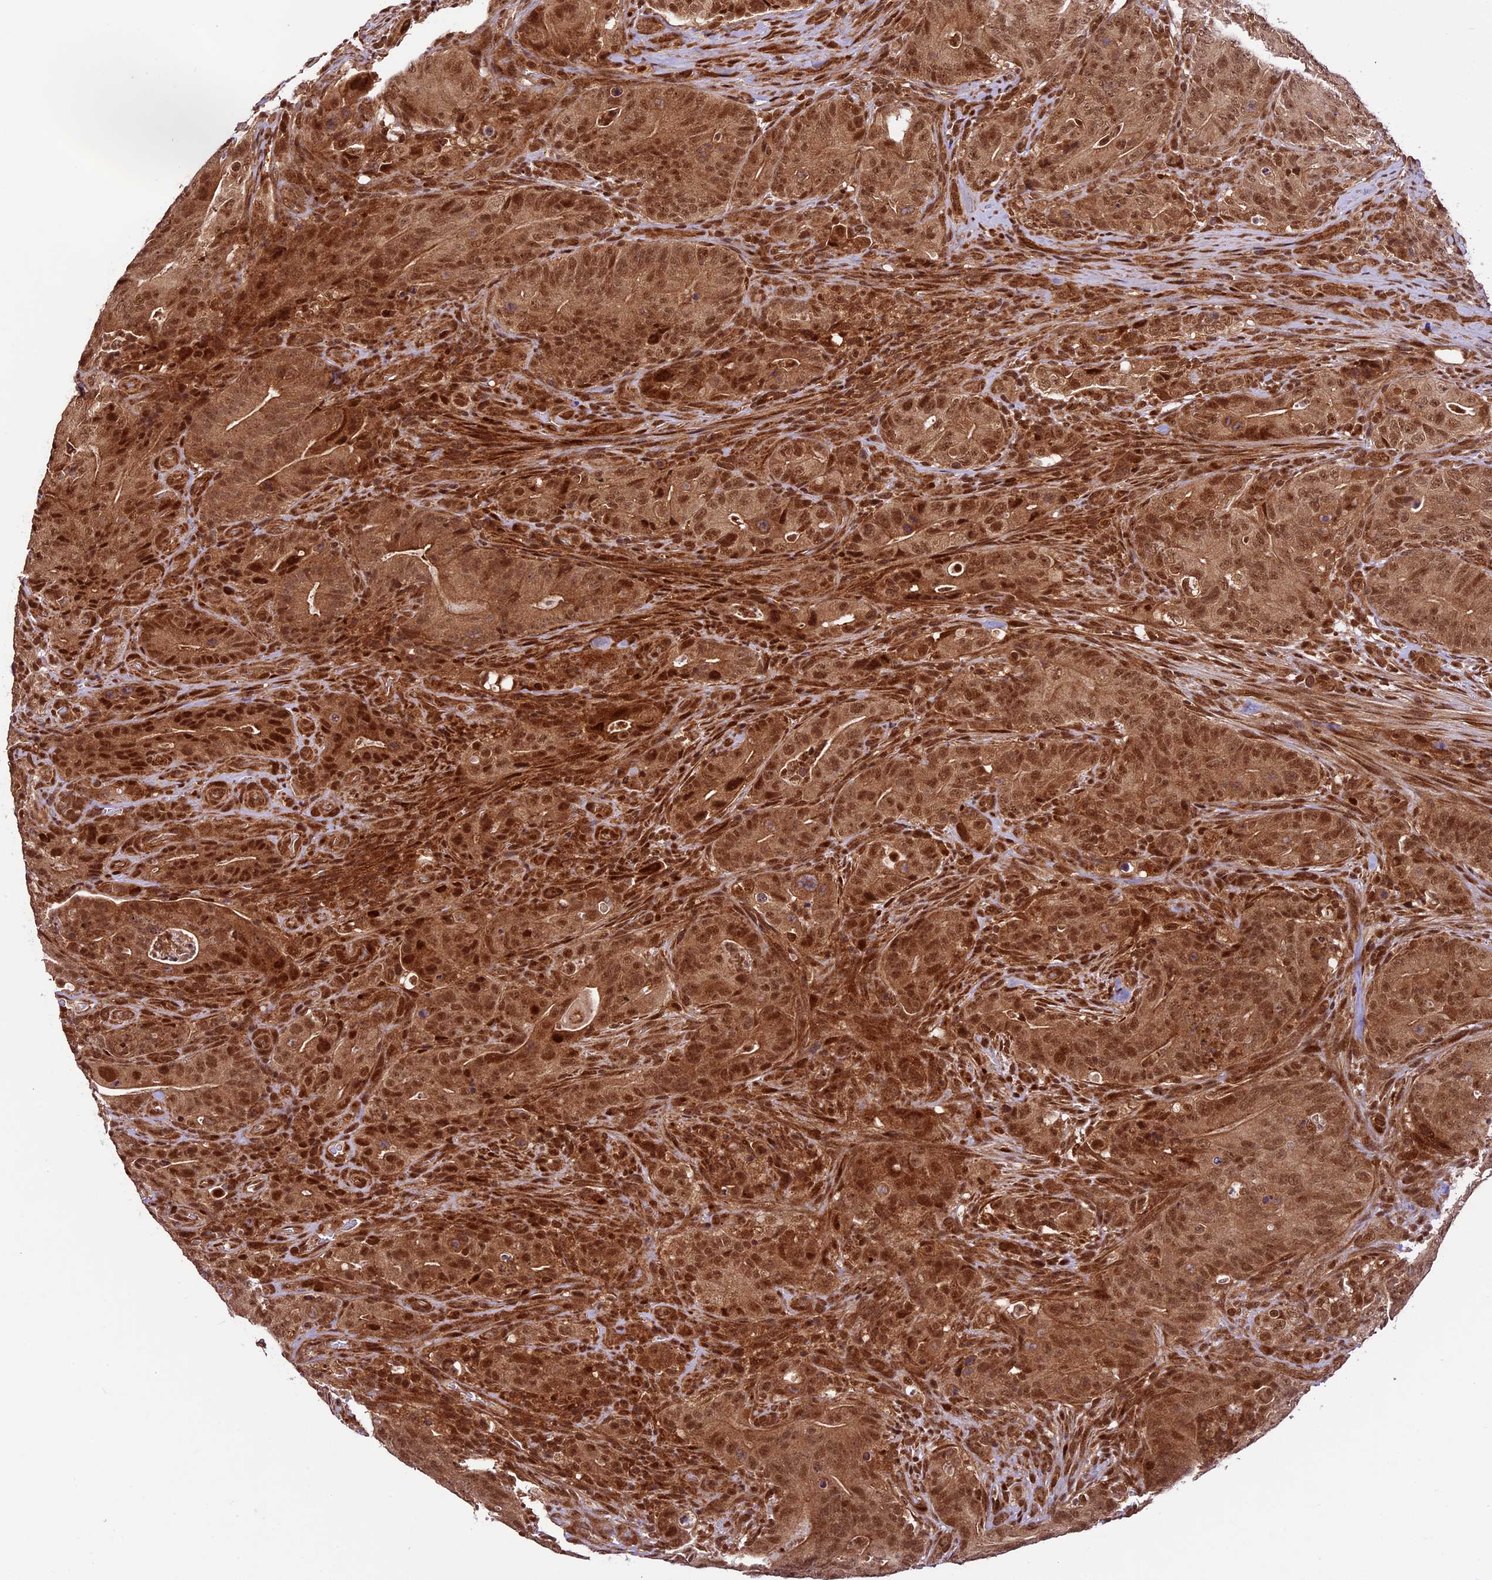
{"staining": {"intensity": "moderate", "quantity": ">75%", "location": "cytoplasmic/membranous,nuclear"}, "tissue": "colorectal cancer", "cell_type": "Tumor cells", "image_type": "cancer", "snomed": [{"axis": "morphology", "description": "Normal tissue, NOS"}, {"axis": "topography", "description": "Colon"}], "caption": "Protein staining of colorectal cancer tissue displays moderate cytoplasmic/membranous and nuclear expression in about >75% of tumor cells.", "gene": "DHX38", "patient": {"sex": "female", "age": 82}}